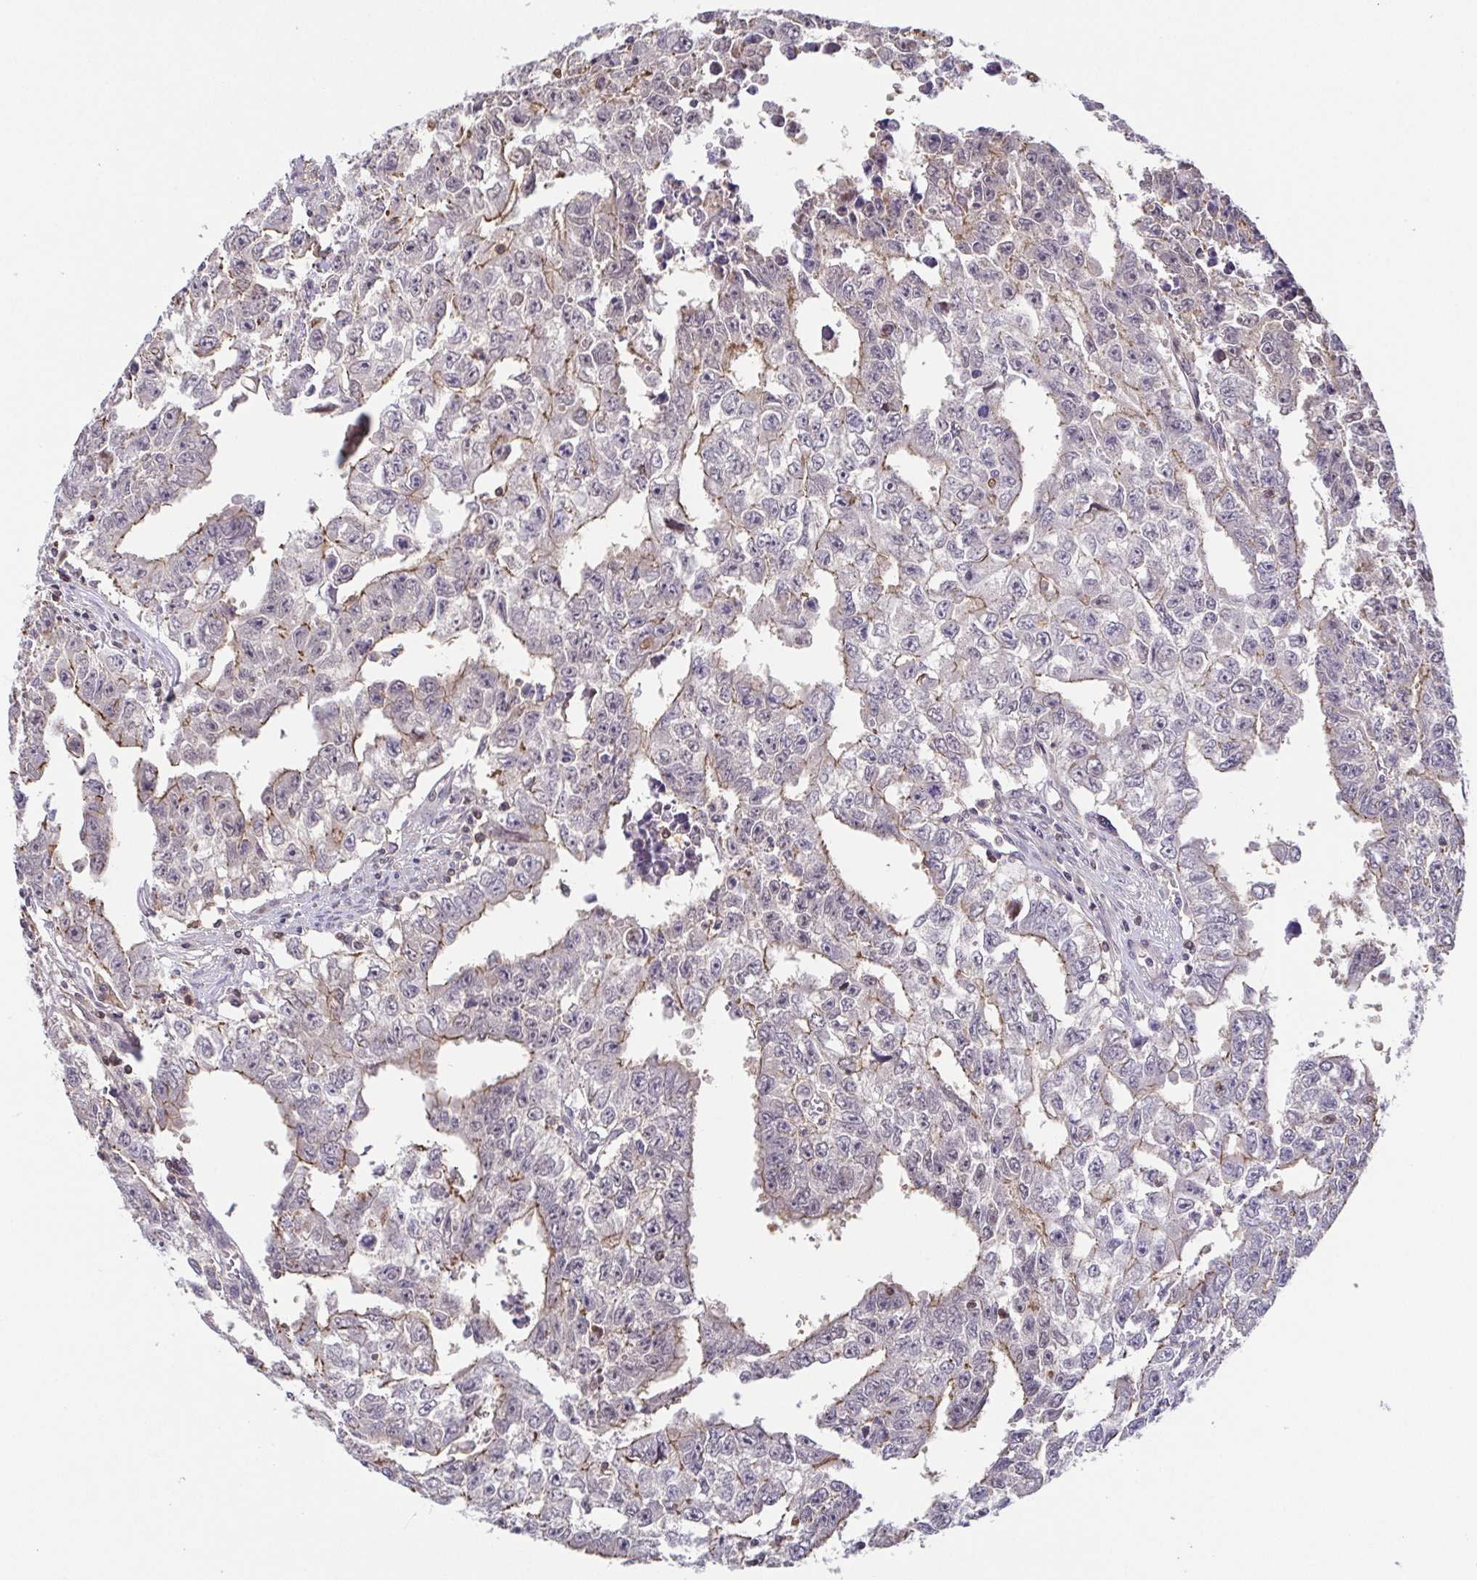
{"staining": {"intensity": "weak", "quantity": "25%-75%", "location": "cytoplasmic/membranous"}, "tissue": "testis cancer", "cell_type": "Tumor cells", "image_type": "cancer", "snomed": [{"axis": "morphology", "description": "Carcinoma, Embryonal, NOS"}, {"axis": "morphology", "description": "Teratoma, malignant, NOS"}, {"axis": "topography", "description": "Testis"}], "caption": "This histopathology image demonstrates immunohistochemistry staining of human testis malignant teratoma, with low weak cytoplasmic/membranous positivity in approximately 25%-75% of tumor cells.", "gene": "PREPL", "patient": {"sex": "male", "age": 24}}